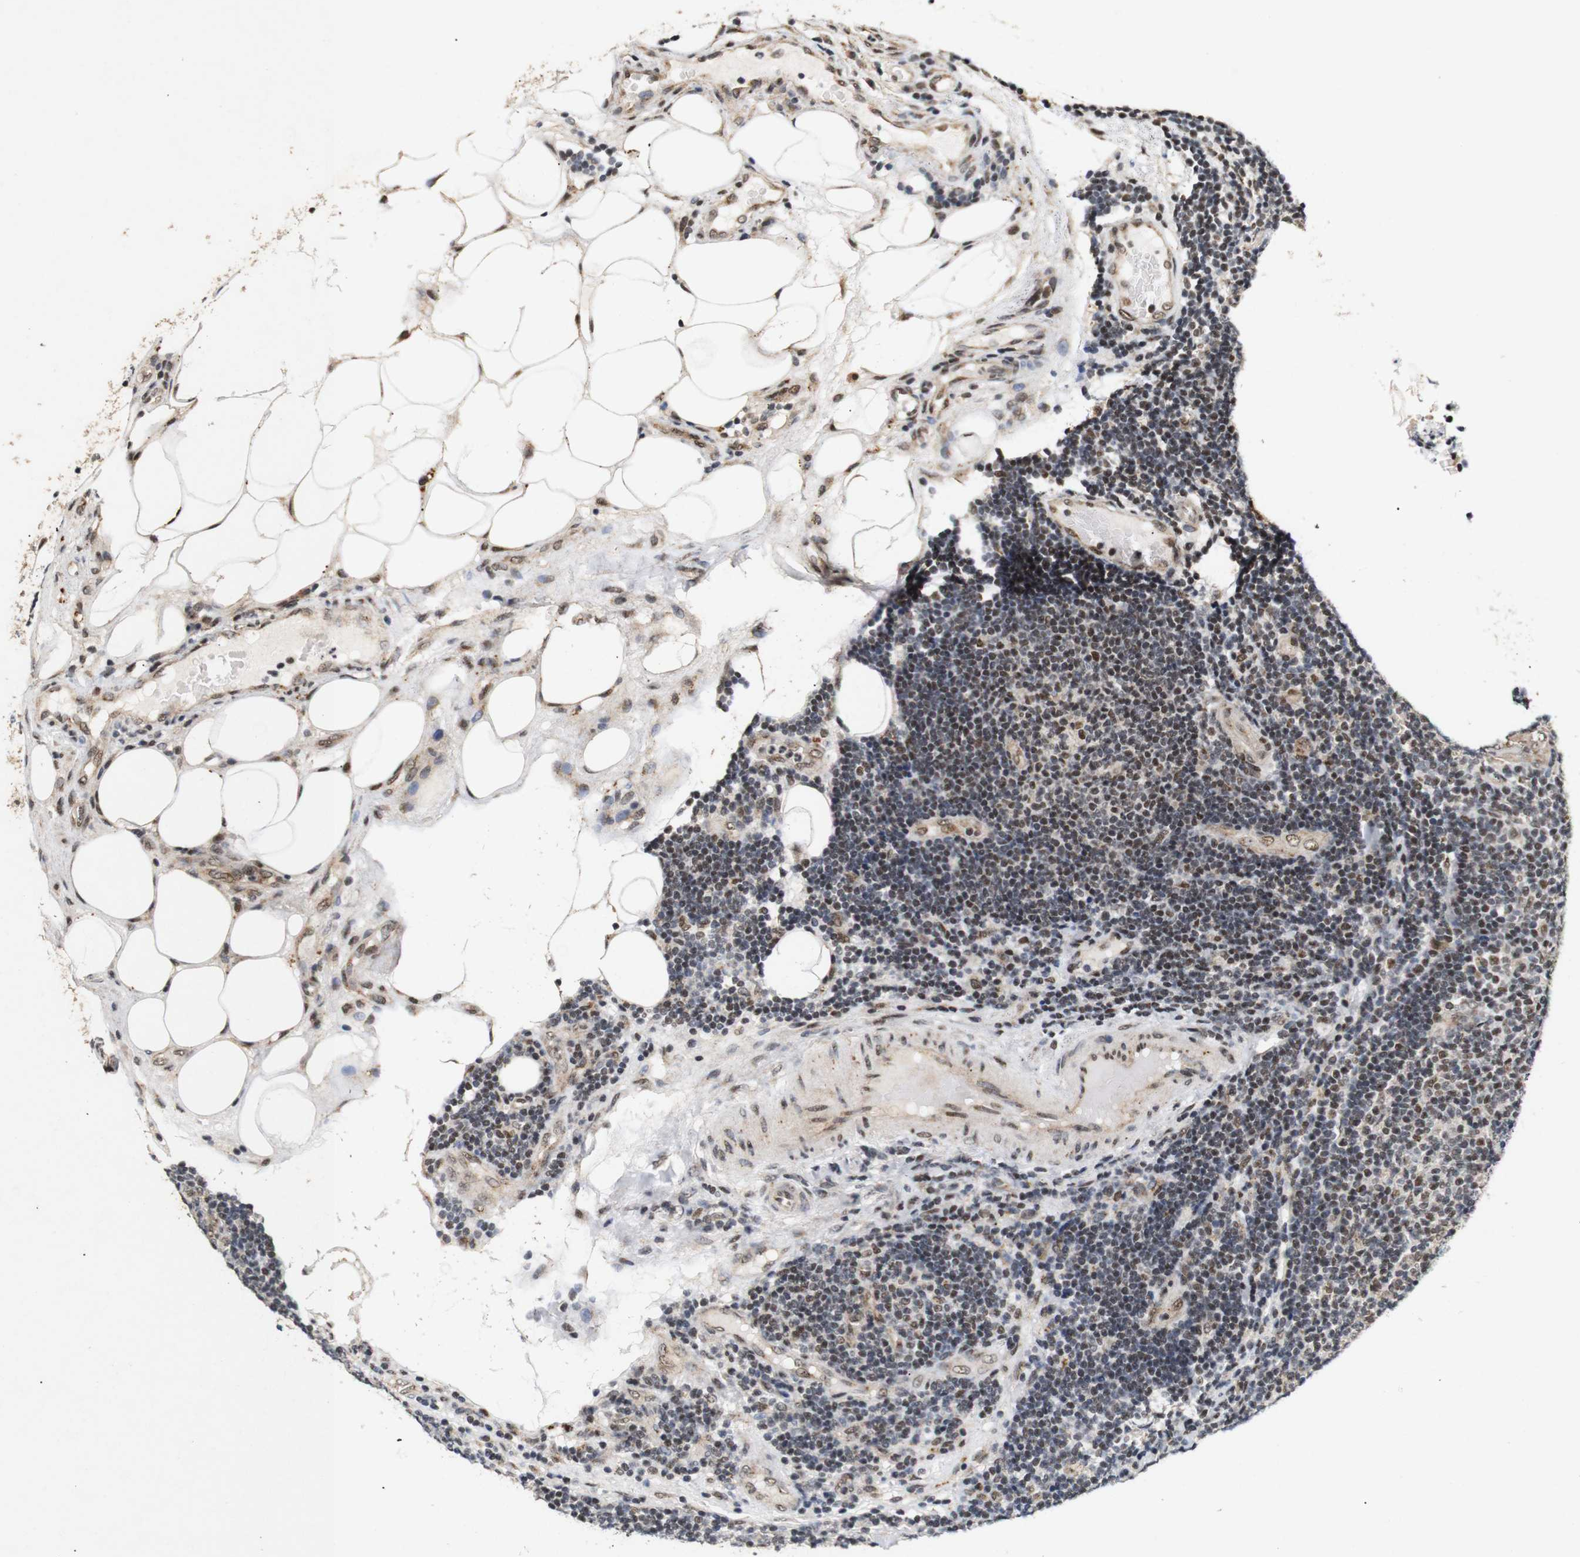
{"staining": {"intensity": "weak", "quantity": ">75%", "location": "nuclear"}, "tissue": "lymphoma", "cell_type": "Tumor cells", "image_type": "cancer", "snomed": [{"axis": "morphology", "description": "Malignant lymphoma, non-Hodgkin's type, Low grade"}, {"axis": "topography", "description": "Lymph node"}], "caption": "Immunohistochemistry (IHC) image of neoplastic tissue: human lymphoma stained using immunohistochemistry (IHC) reveals low levels of weak protein expression localized specifically in the nuclear of tumor cells, appearing as a nuclear brown color.", "gene": "PYM1", "patient": {"sex": "male", "age": 83}}